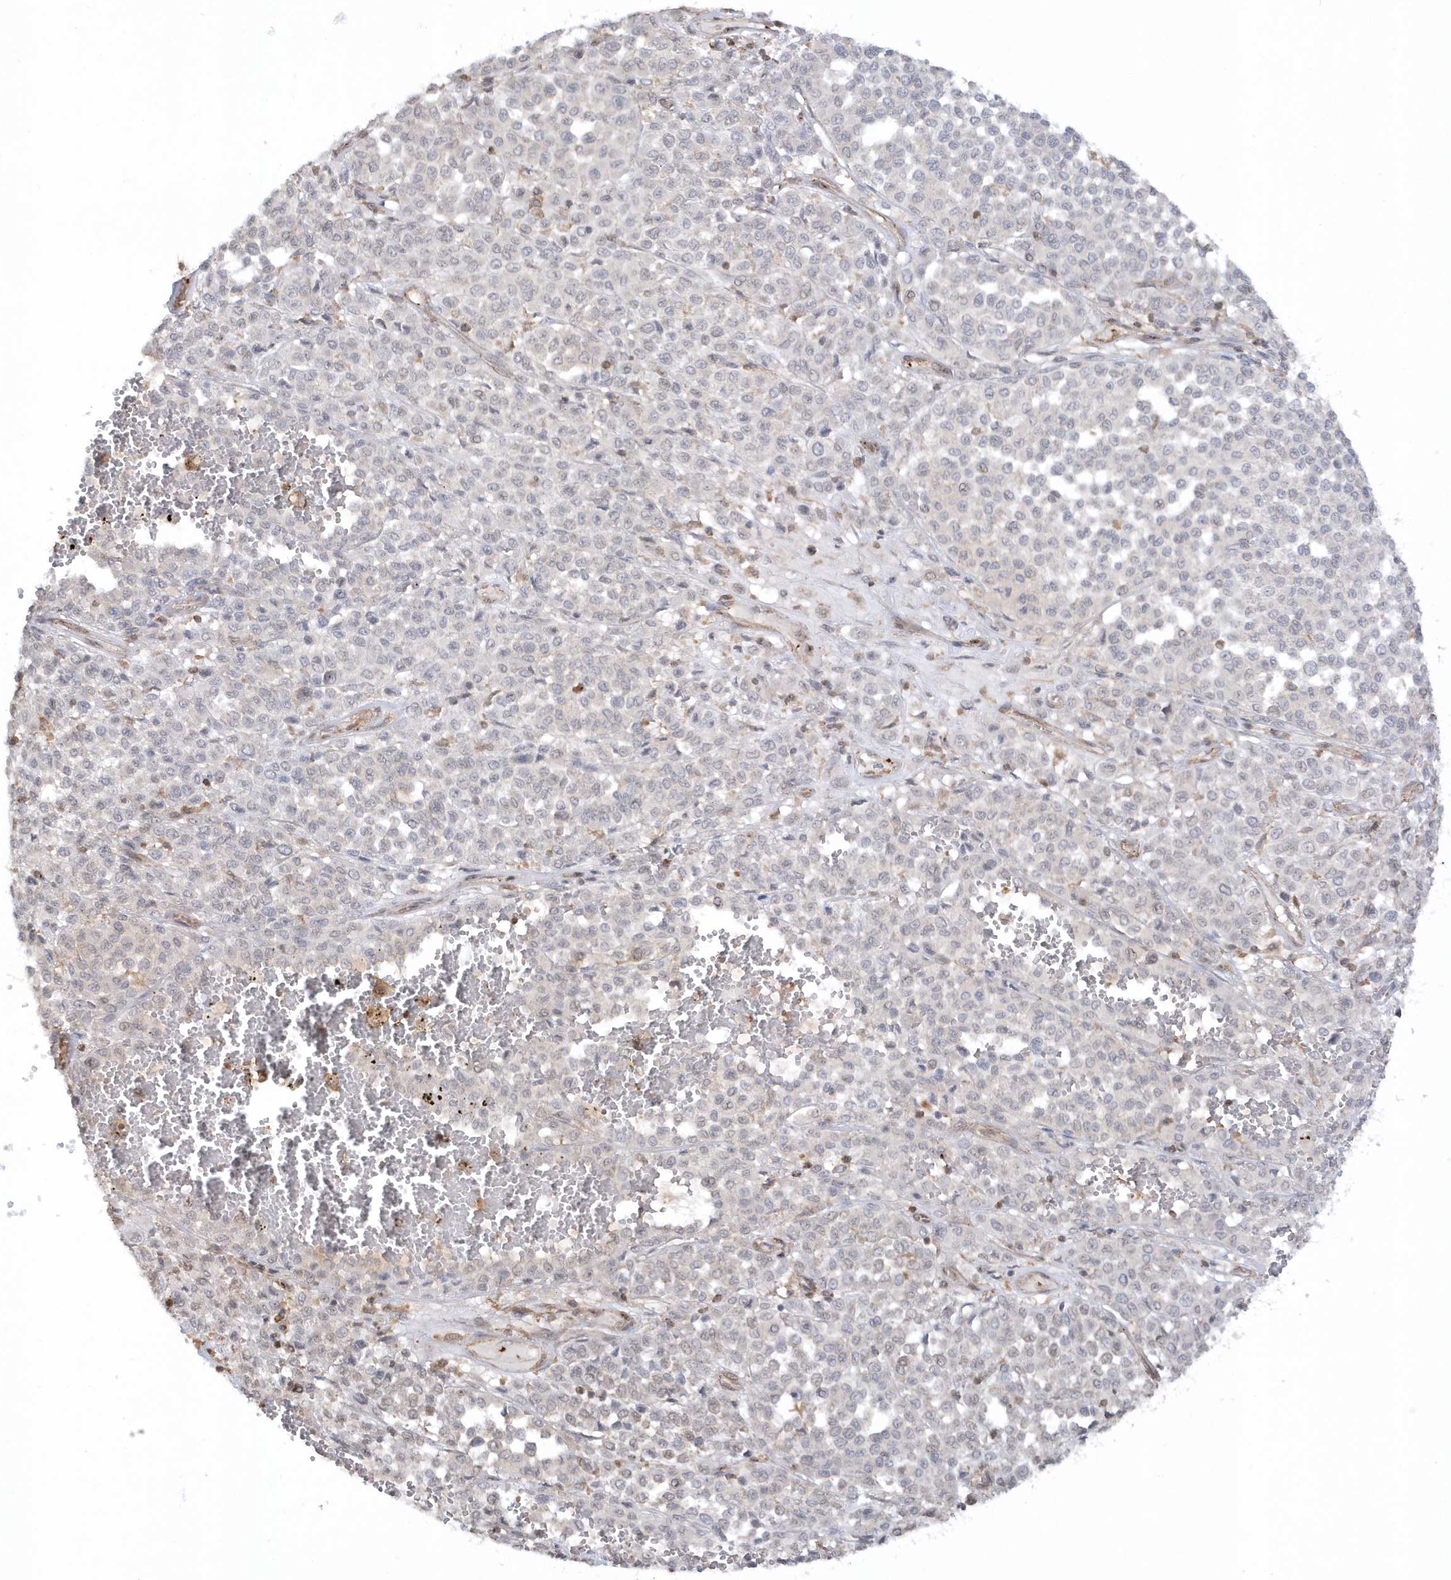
{"staining": {"intensity": "negative", "quantity": "none", "location": "none"}, "tissue": "melanoma", "cell_type": "Tumor cells", "image_type": "cancer", "snomed": [{"axis": "morphology", "description": "Malignant melanoma, Metastatic site"}, {"axis": "topography", "description": "Pancreas"}], "caption": "Protein analysis of malignant melanoma (metastatic site) reveals no significant staining in tumor cells. (DAB IHC visualized using brightfield microscopy, high magnification).", "gene": "BSN", "patient": {"sex": "female", "age": 30}}